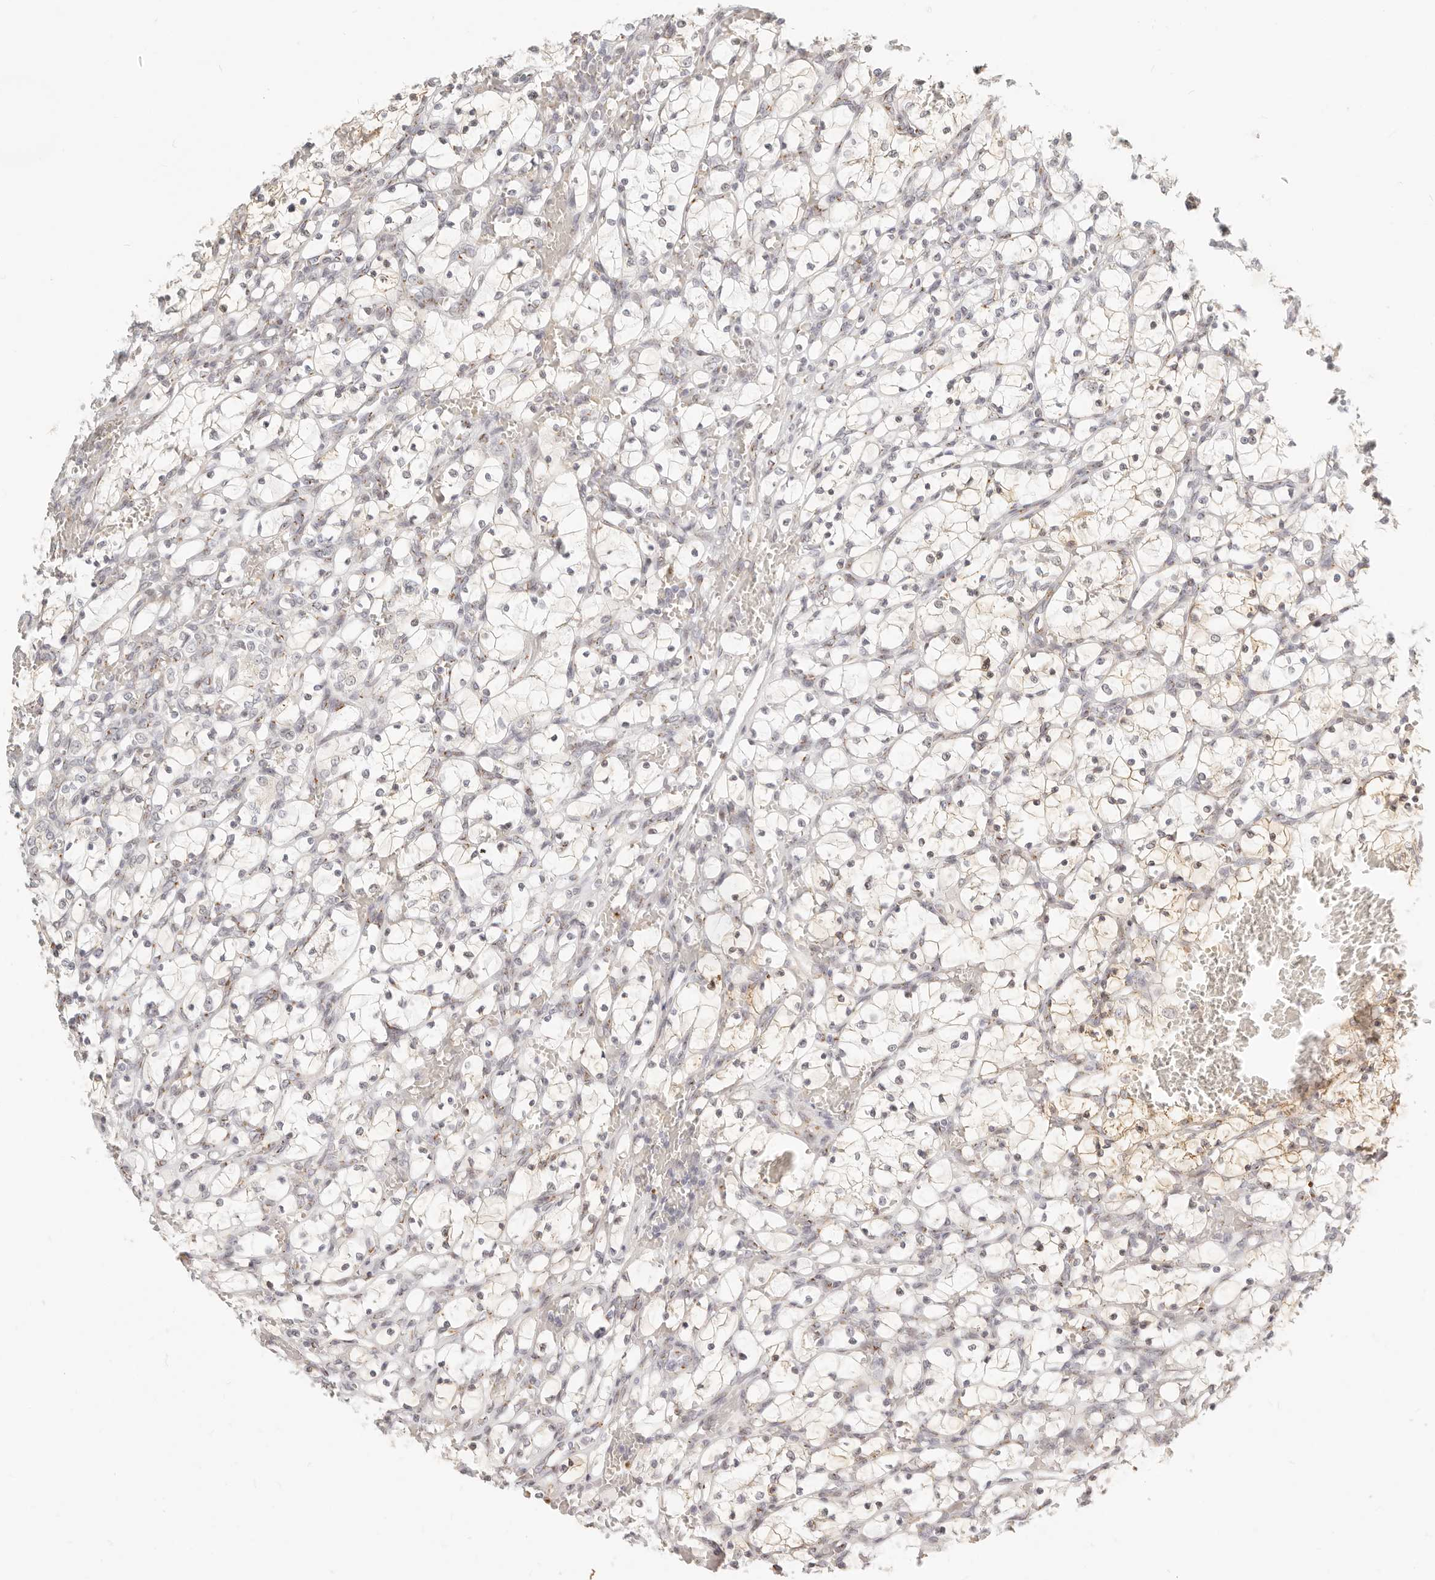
{"staining": {"intensity": "weak", "quantity": "25%-75%", "location": "cytoplasmic/membranous"}, "tissue": "renal cancer", "cell_type": "Tumor cells", "image_type": "cancer", "snomed": [{"axis": "morphology", "description": "Adenocarcinoma, NOS"}, {"axis": "topography", "description": "Kidney"}], "caption": "Adenocarcinoma (renal) was stained to show a protein in brown. There is low levels of weak cytoplasmic/membranous staining in approximately 25%-75% of tumor cells.", "gene": "FAM20B", "patient": {"sex": "female", "age": 69}}